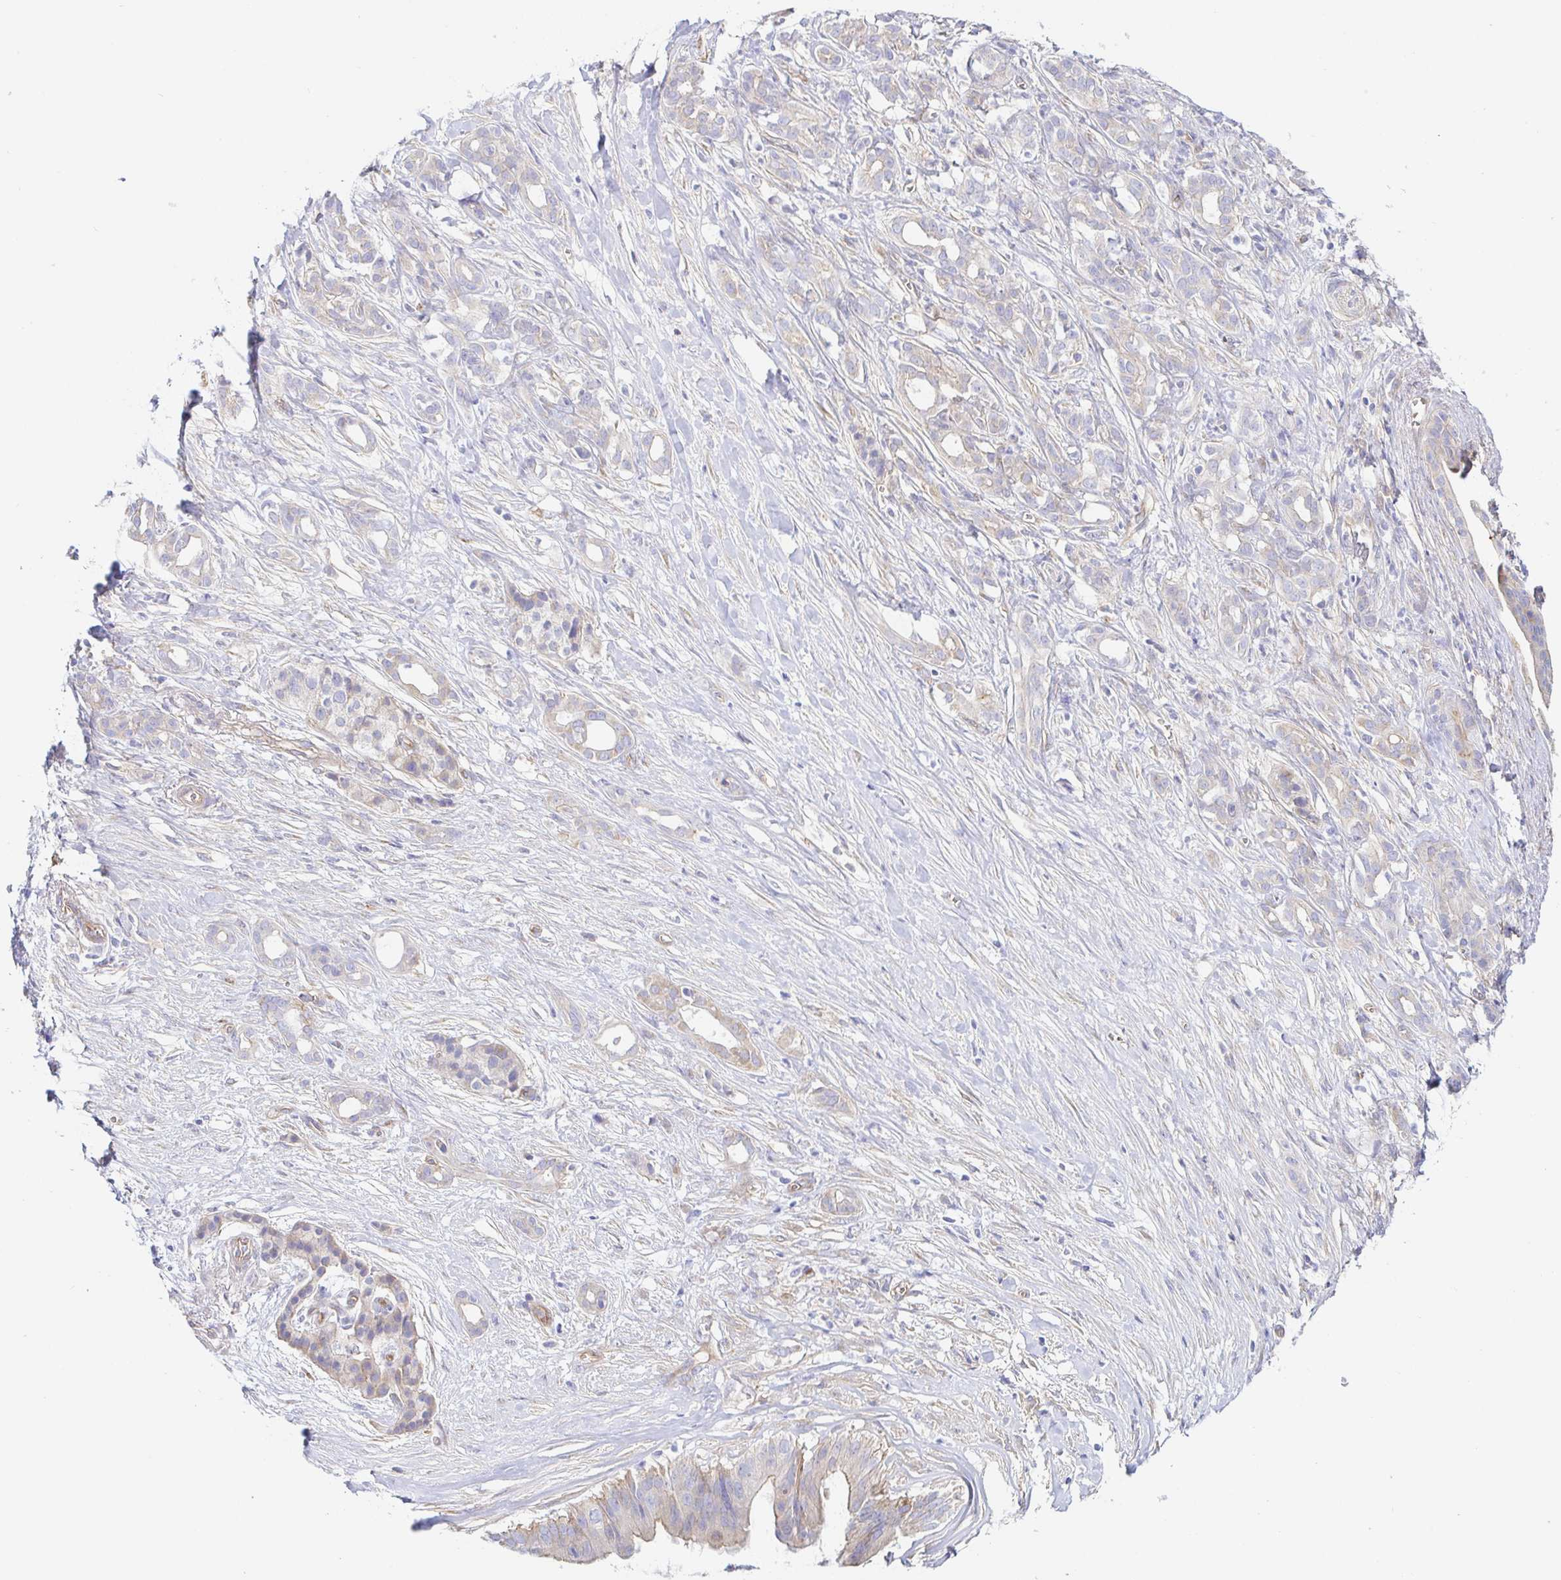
{"staining": {"intensity": "weak", "quantity": "25%-75%", "location": "cytoplasmic/membranous"}, "tissue": "pancreatic cancer", "cell_type": "Tumor cells", "image_type": "cancer", "snomed": [{"axis": "morphology", "description": "Adenocarcinoma, NOS"}, {"axis": "topography", "description": "Pancreas"}], "caption": "IHC of pancreatic adenocarcinoma displays low levels of weak cytoplasmic/membranous positivity in approximately 25%-75% of tumor cells. The staining is performed using DAB (3,3'-diaminobenzidine) brown chromogen to label protein expression. The nuclei are counter-stained blue using hematoxylin.", "gene": "ARL4D", "patient": {"sex": "male", "age": 61}}